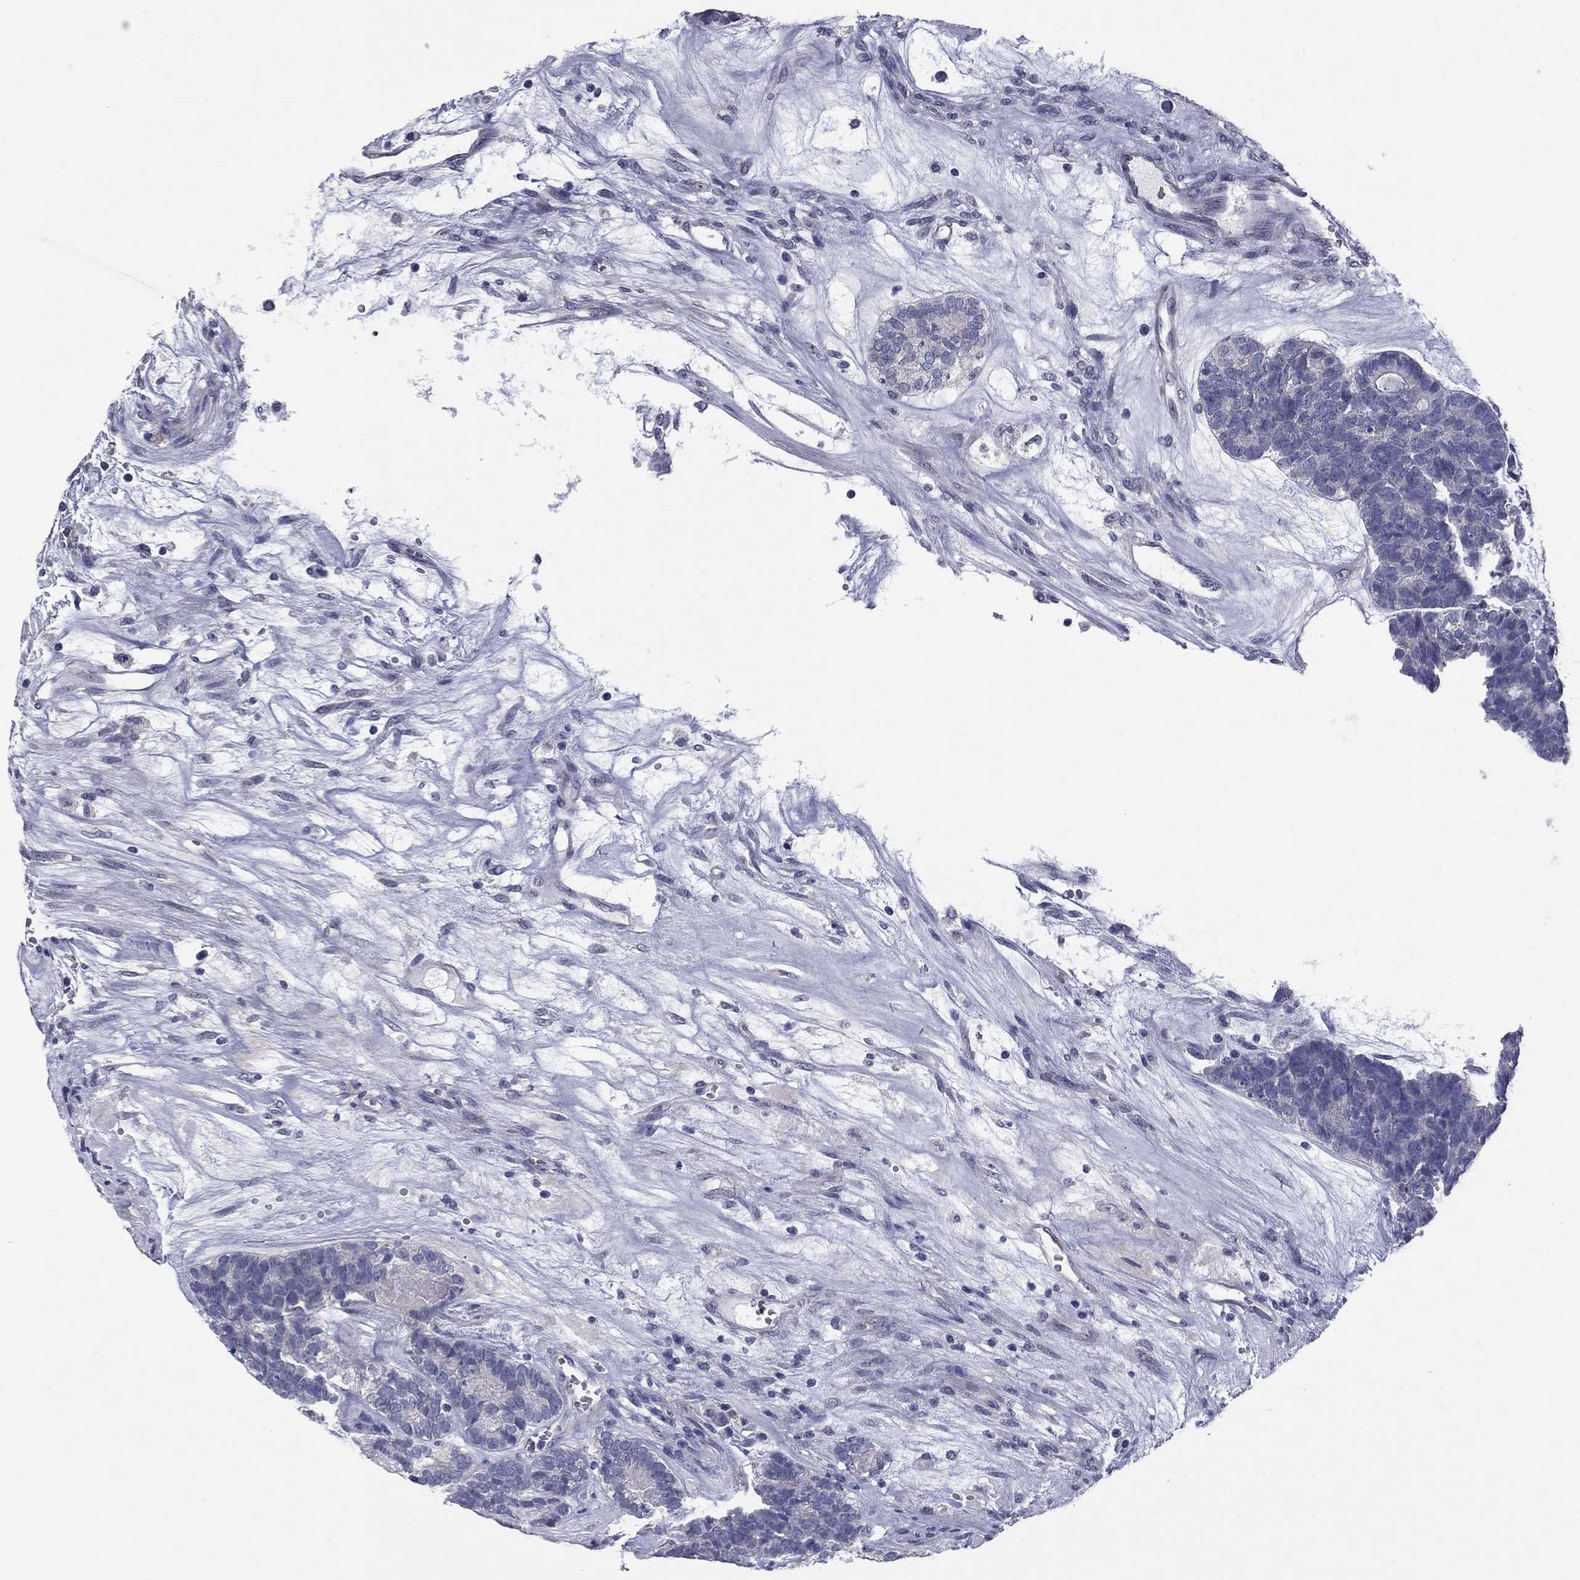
{"staining": {"intensity": "negative", "quantity": "none", "location": "none"}, "tissue": "head and neck cancer", "cell_type": "Tumor cells", "image_type": "cancer", "snomed": [{"axis": "morphology", "description": "Adenocarcinoma, NOS"}, {"axis": "topography", "description": "Head-Neck"}], "caption": "Human head and neck cancer stained for a protein using IHC displays no staining in tumor cells.", "gene": "SHOC2", "patient": {"sex": "female", "age": 81}}